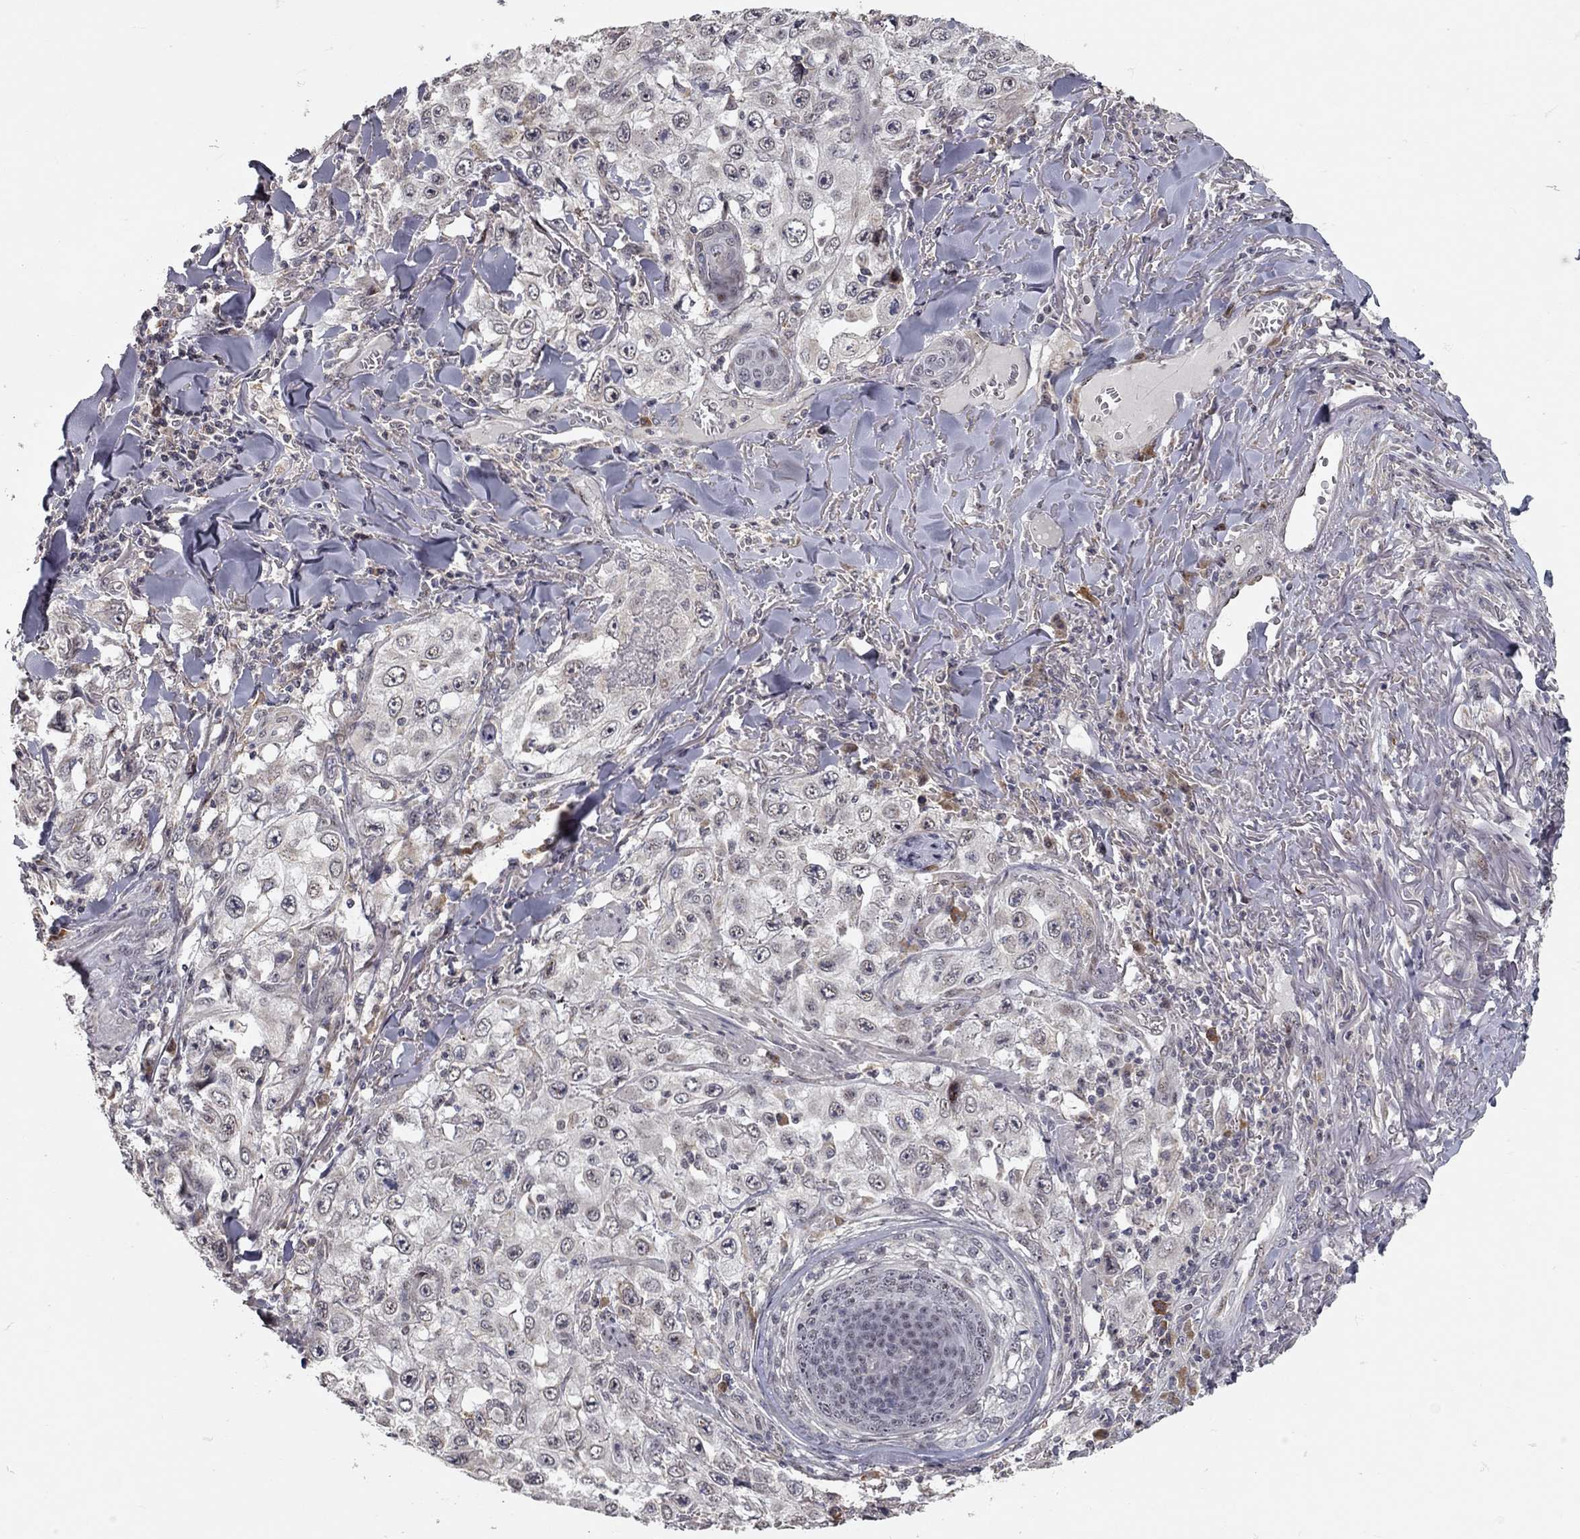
{"staining": {"intensity": "negative", "quantity": "none", "location": "none"}, "tissue": "skin cancer", "cell_type": "Tumor cells", "image_type": "cancer", "snomed": [{"axis": "morphology", "description": "Squamous cell carcinoma, NOS"}, {"axis": "topography", "description": "Skin"}], "caption": "High magnification brightfield microscopy of skin cancer (squamous cell carcinoma) stained with DAB (3,3'-diaminobenzidine) (brown) and counterstained with hematoxylin (blue): tumor cells show no significant positivity.", "gene": "XAGE2", "patient": {"sex": "male", "age": 82}}